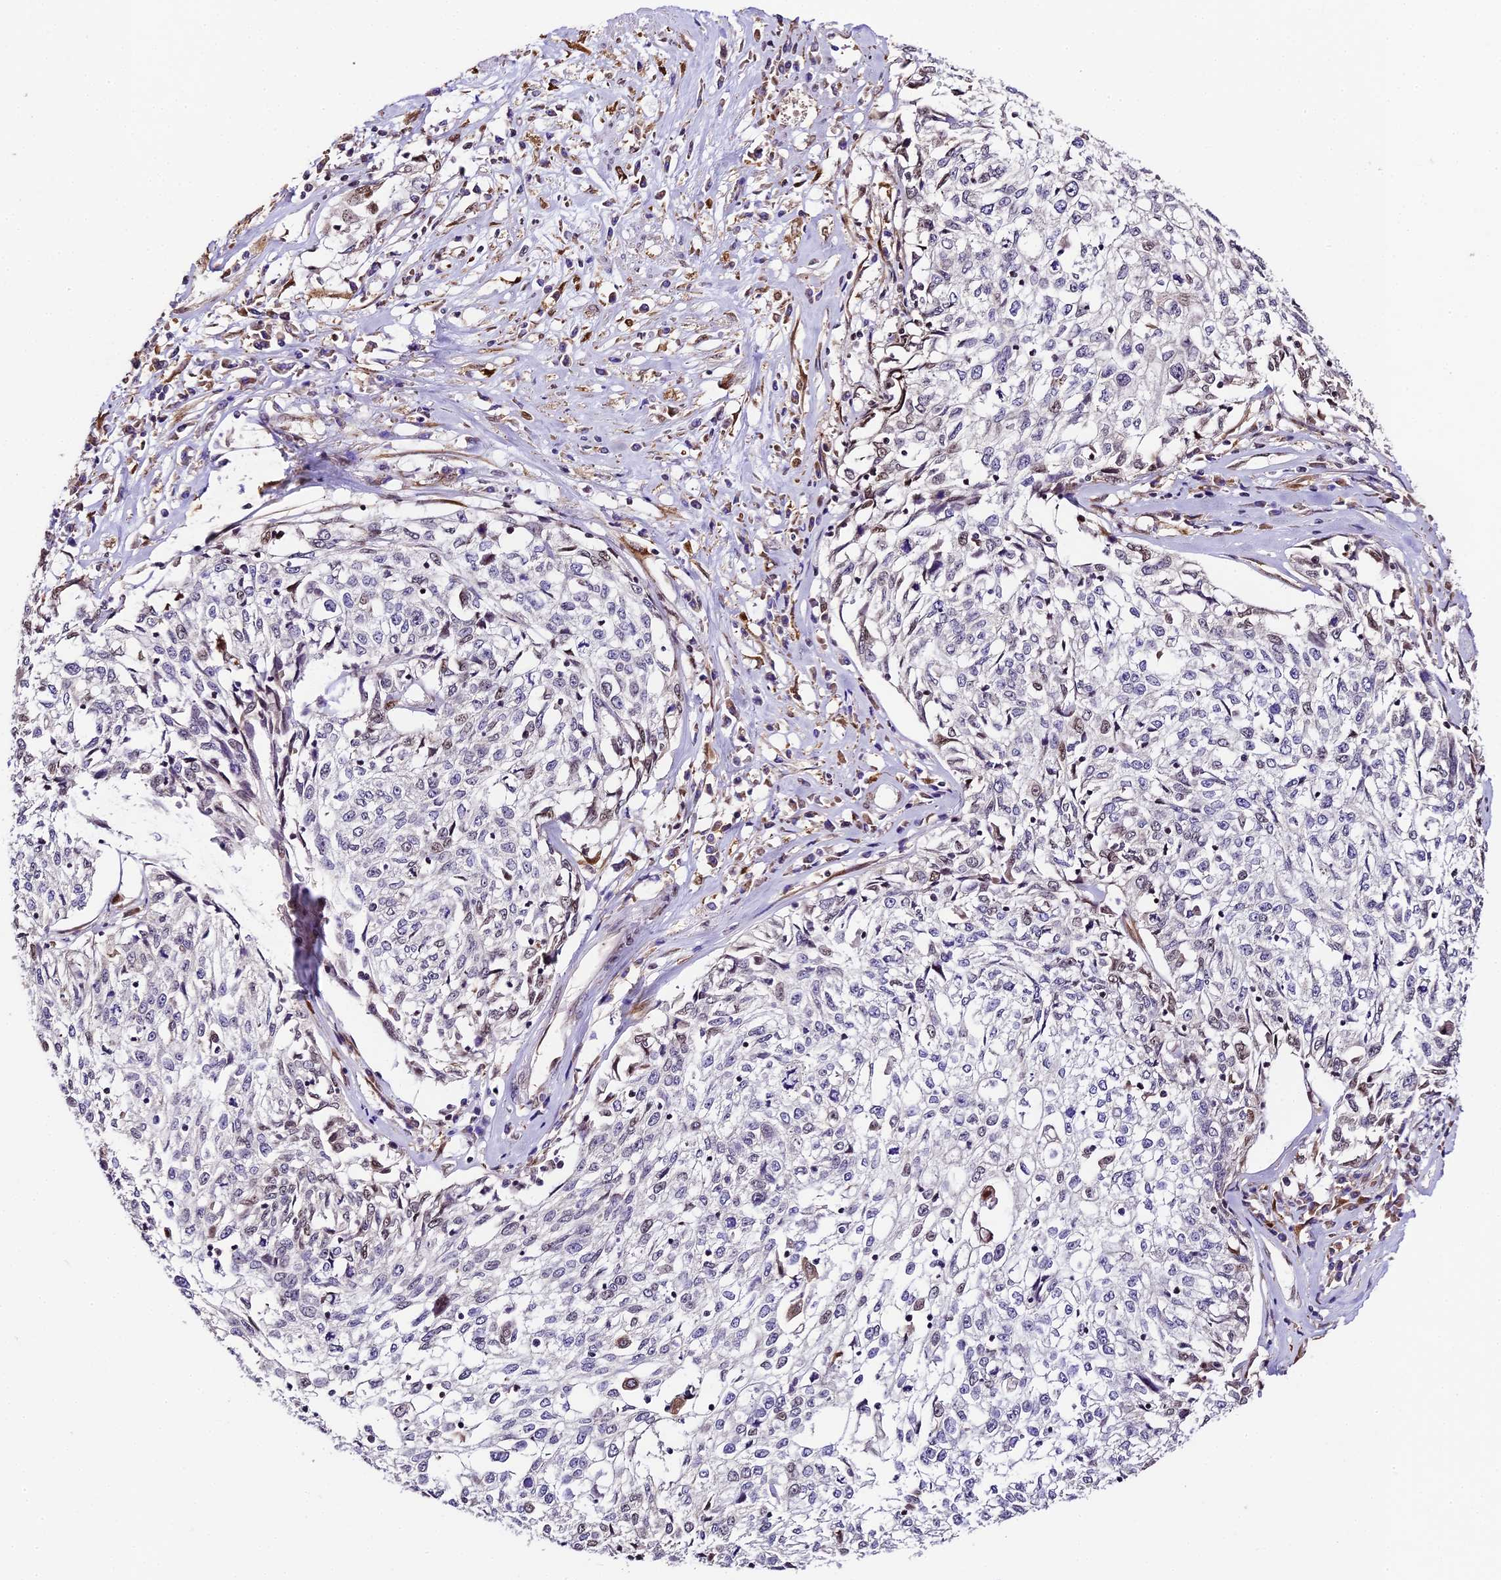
{"staining": {"intensity": "negative", "quantity": "none", "location": "none"}, "tissue": "cervical cancer", "cell_type": "Tumor cells", "image_type": "cancer", "snomed": [{"axis": "morphology", "description": "Squamous cell carcinoma, NOS"}, {"axis": "topography", "description": "Cervix"}], "caption": "This is a image of immunohistochemistry staining of cervical cancer (squamous cell carcinoma), which shows no expression in tumor cells.", "gene": "TRIM22", "patient": {"sex": "female", "age": 57}}